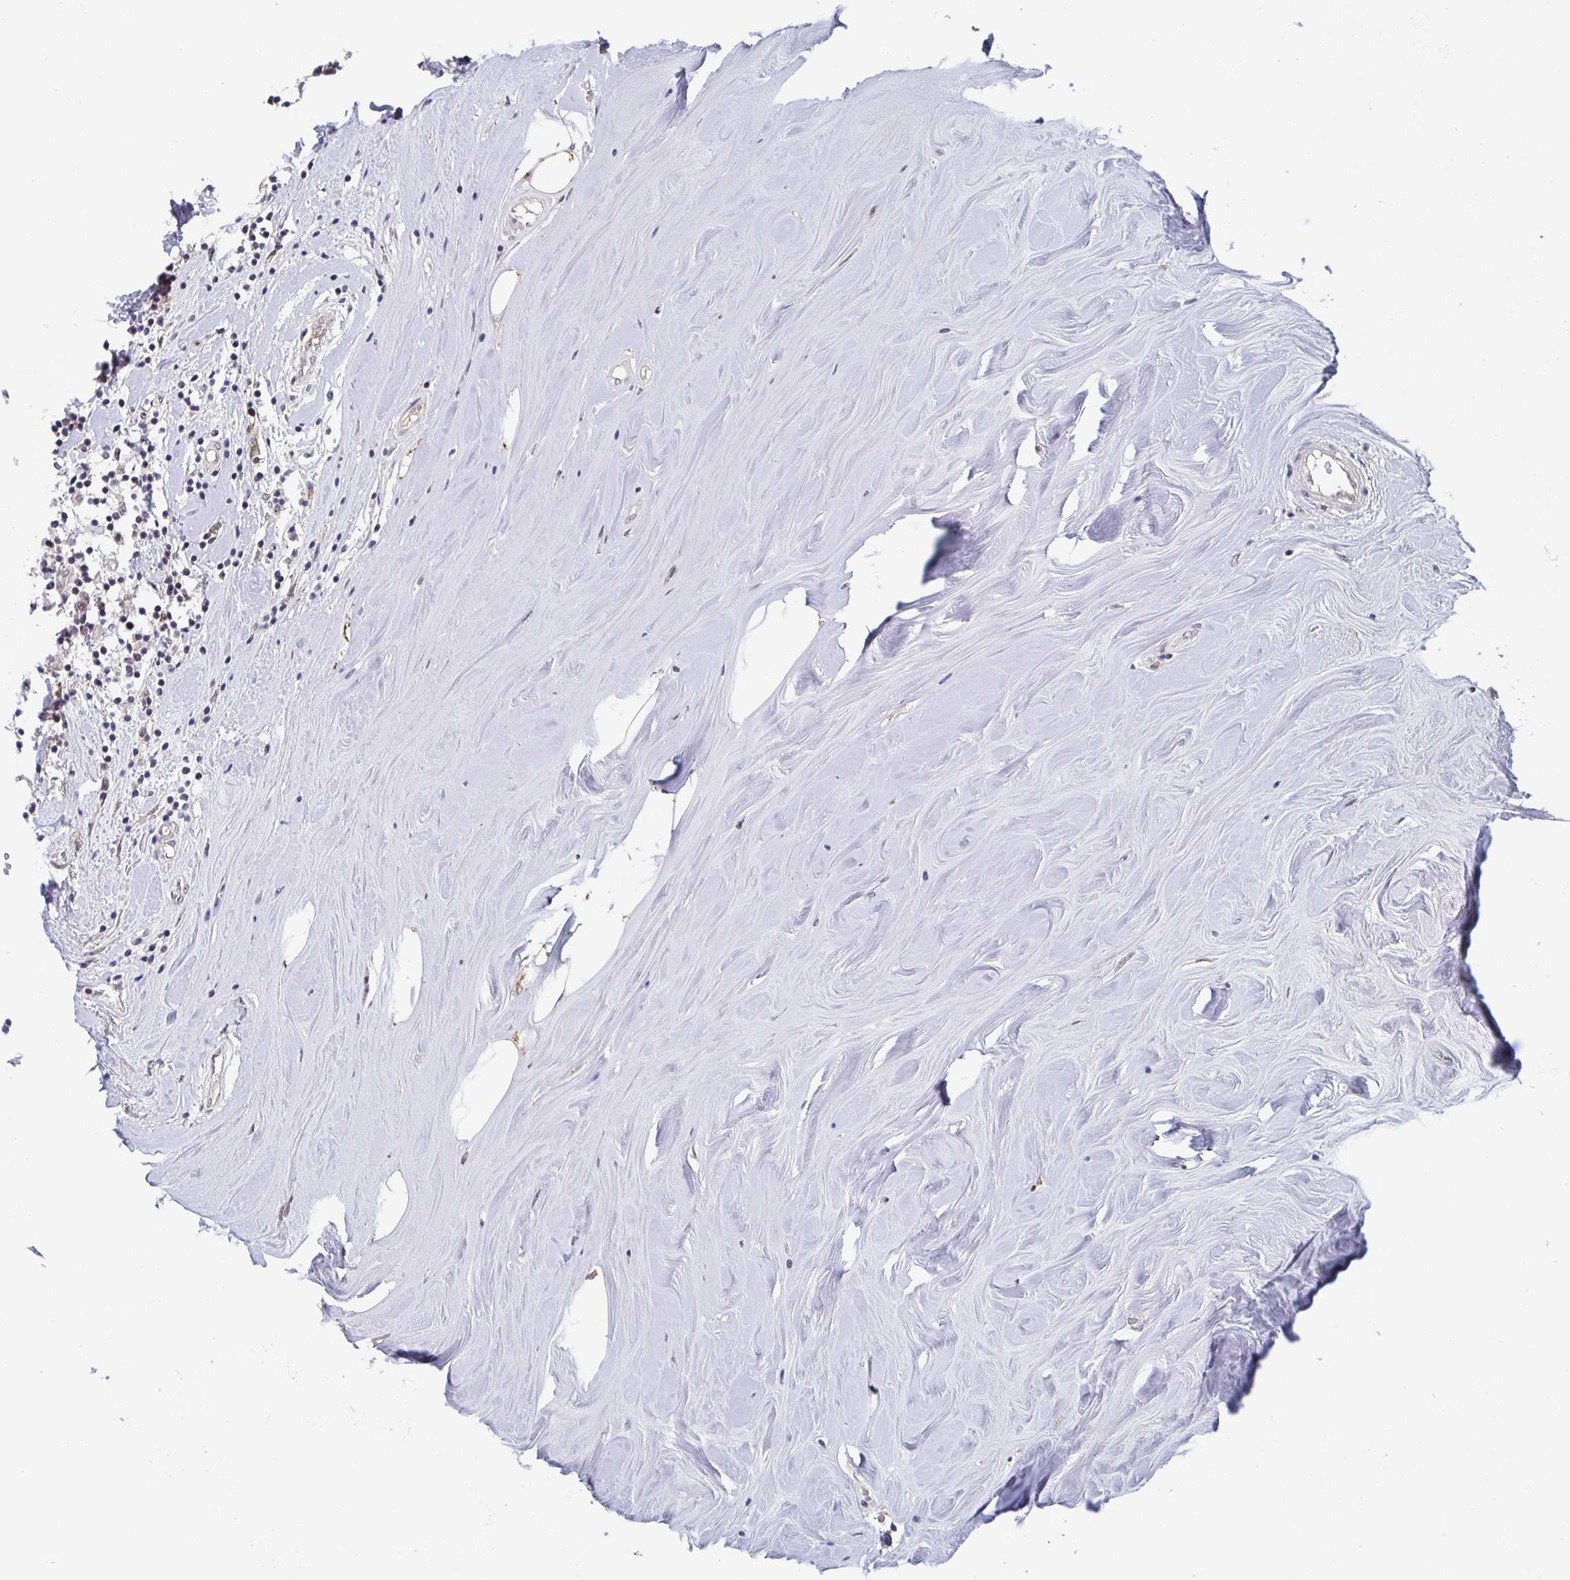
{"staining": {"intensity": "moderate", "quantity": "25%-75%", "location": "nuclear"}, "tissue": "breast cancer", "cell_type": "Tumor cells", "image_type": "cancer", "snomed": [{"axis": "morphology", "description": "Duct carcinoma"}, {"axis": "topography", "description": "Breast"}], "caption": "Tumor cells display medium levels of moderate nuclear expression in about 25%-75% of cells in breast intraductal carcinoma.", "gene": "RNF212", "patient": {"sex": "female", "age": 61}}